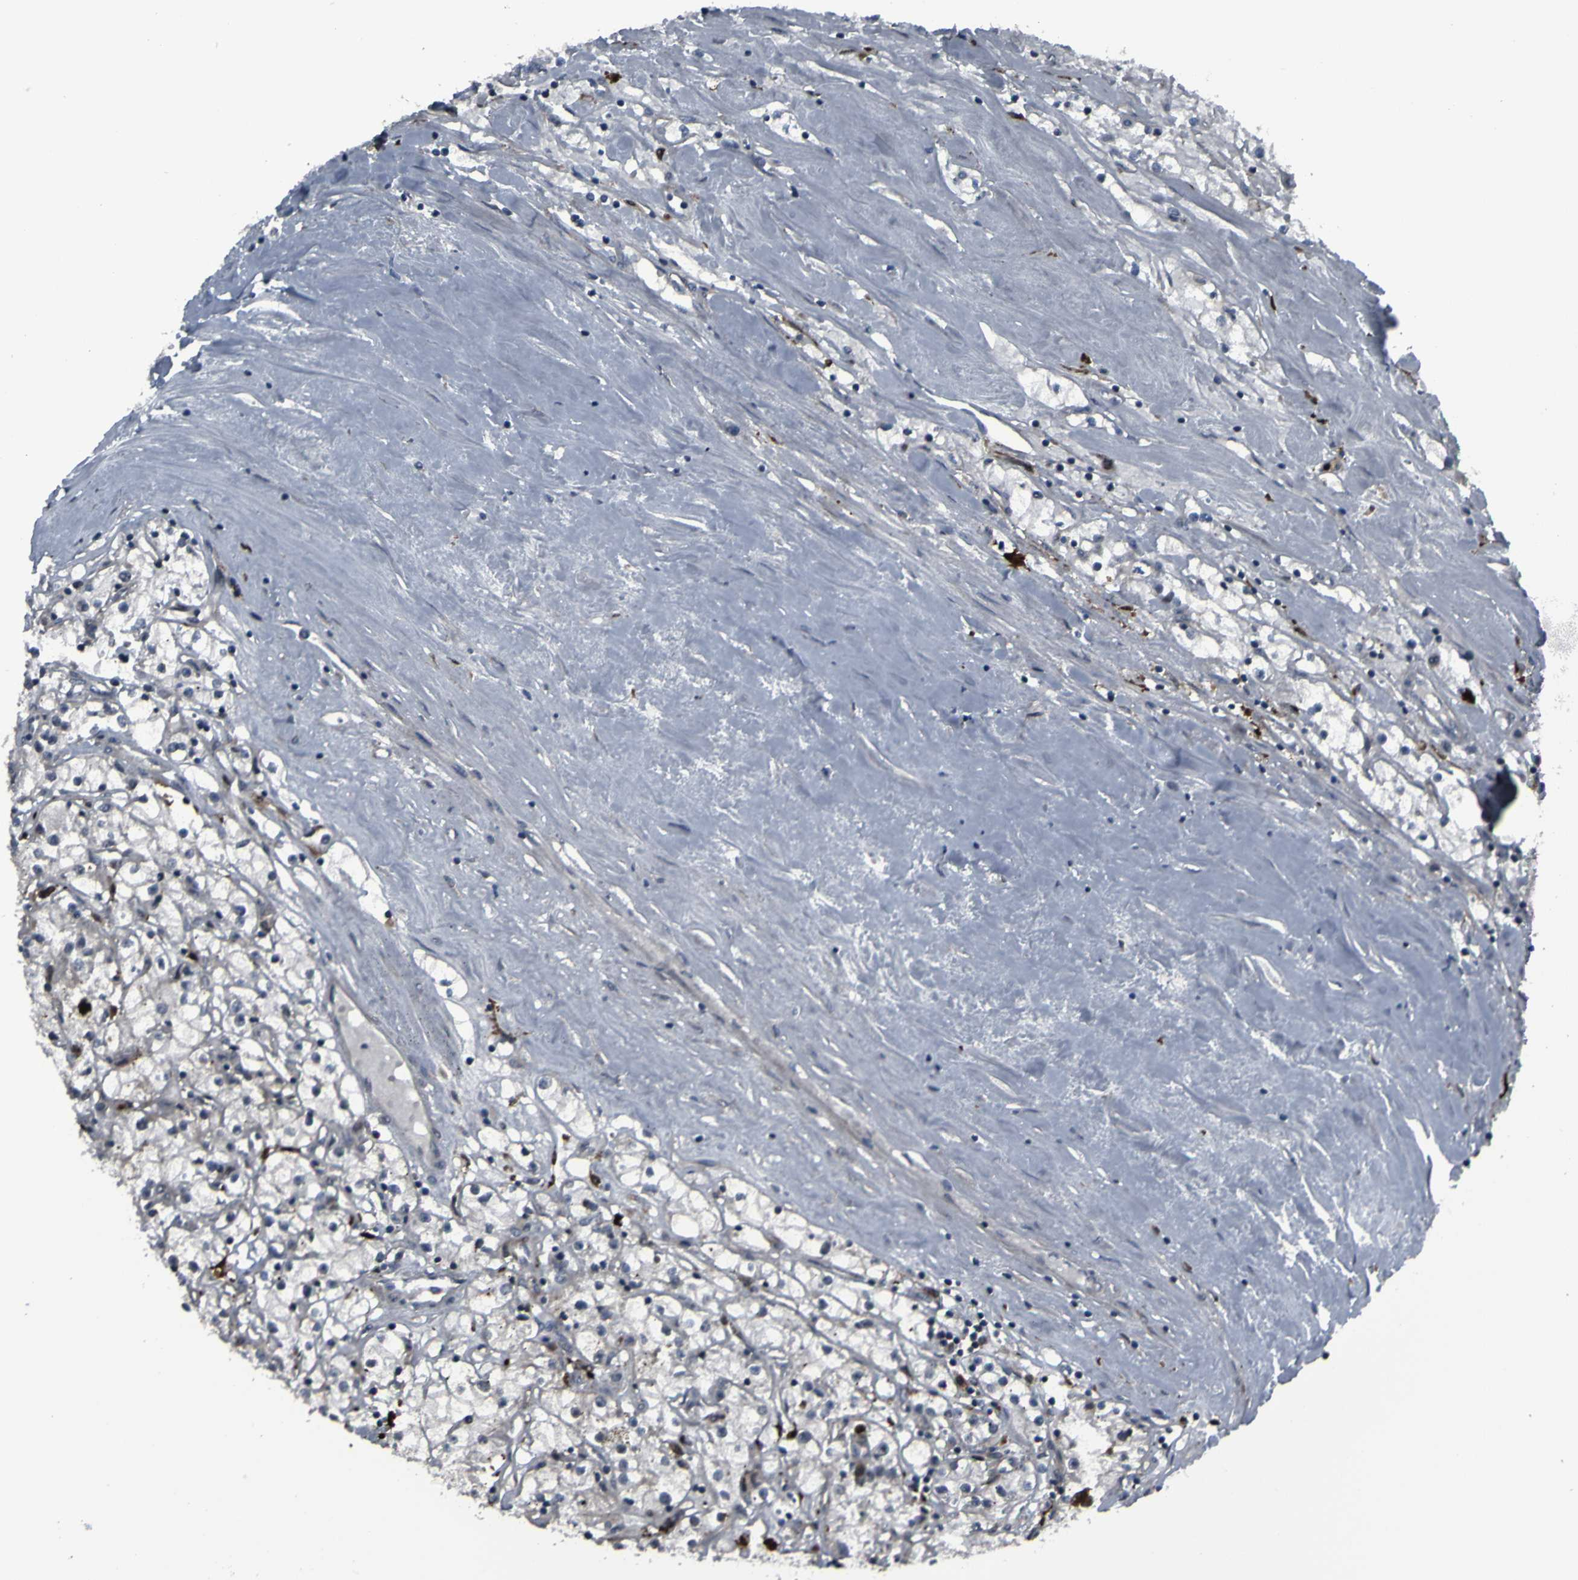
{"staining": {"intensity": "weak", "quantity": "<25%", "location": "cytoplasmic/membranous"}, "tissue": "renal cancer", "cell_type": "Tumor cells", "image_type": "cancer", "snomed": [{"axis": "morphology", "description": "Adenocarcinoma, NOS"}, {"axis": "topography", "description": "Kidney"}], "caption": "A photomicrograph of human renal cancer is negative for staining in tumor cells.", "gene": "OSTM1", "patient": {"sex": "male", "age": 56}}